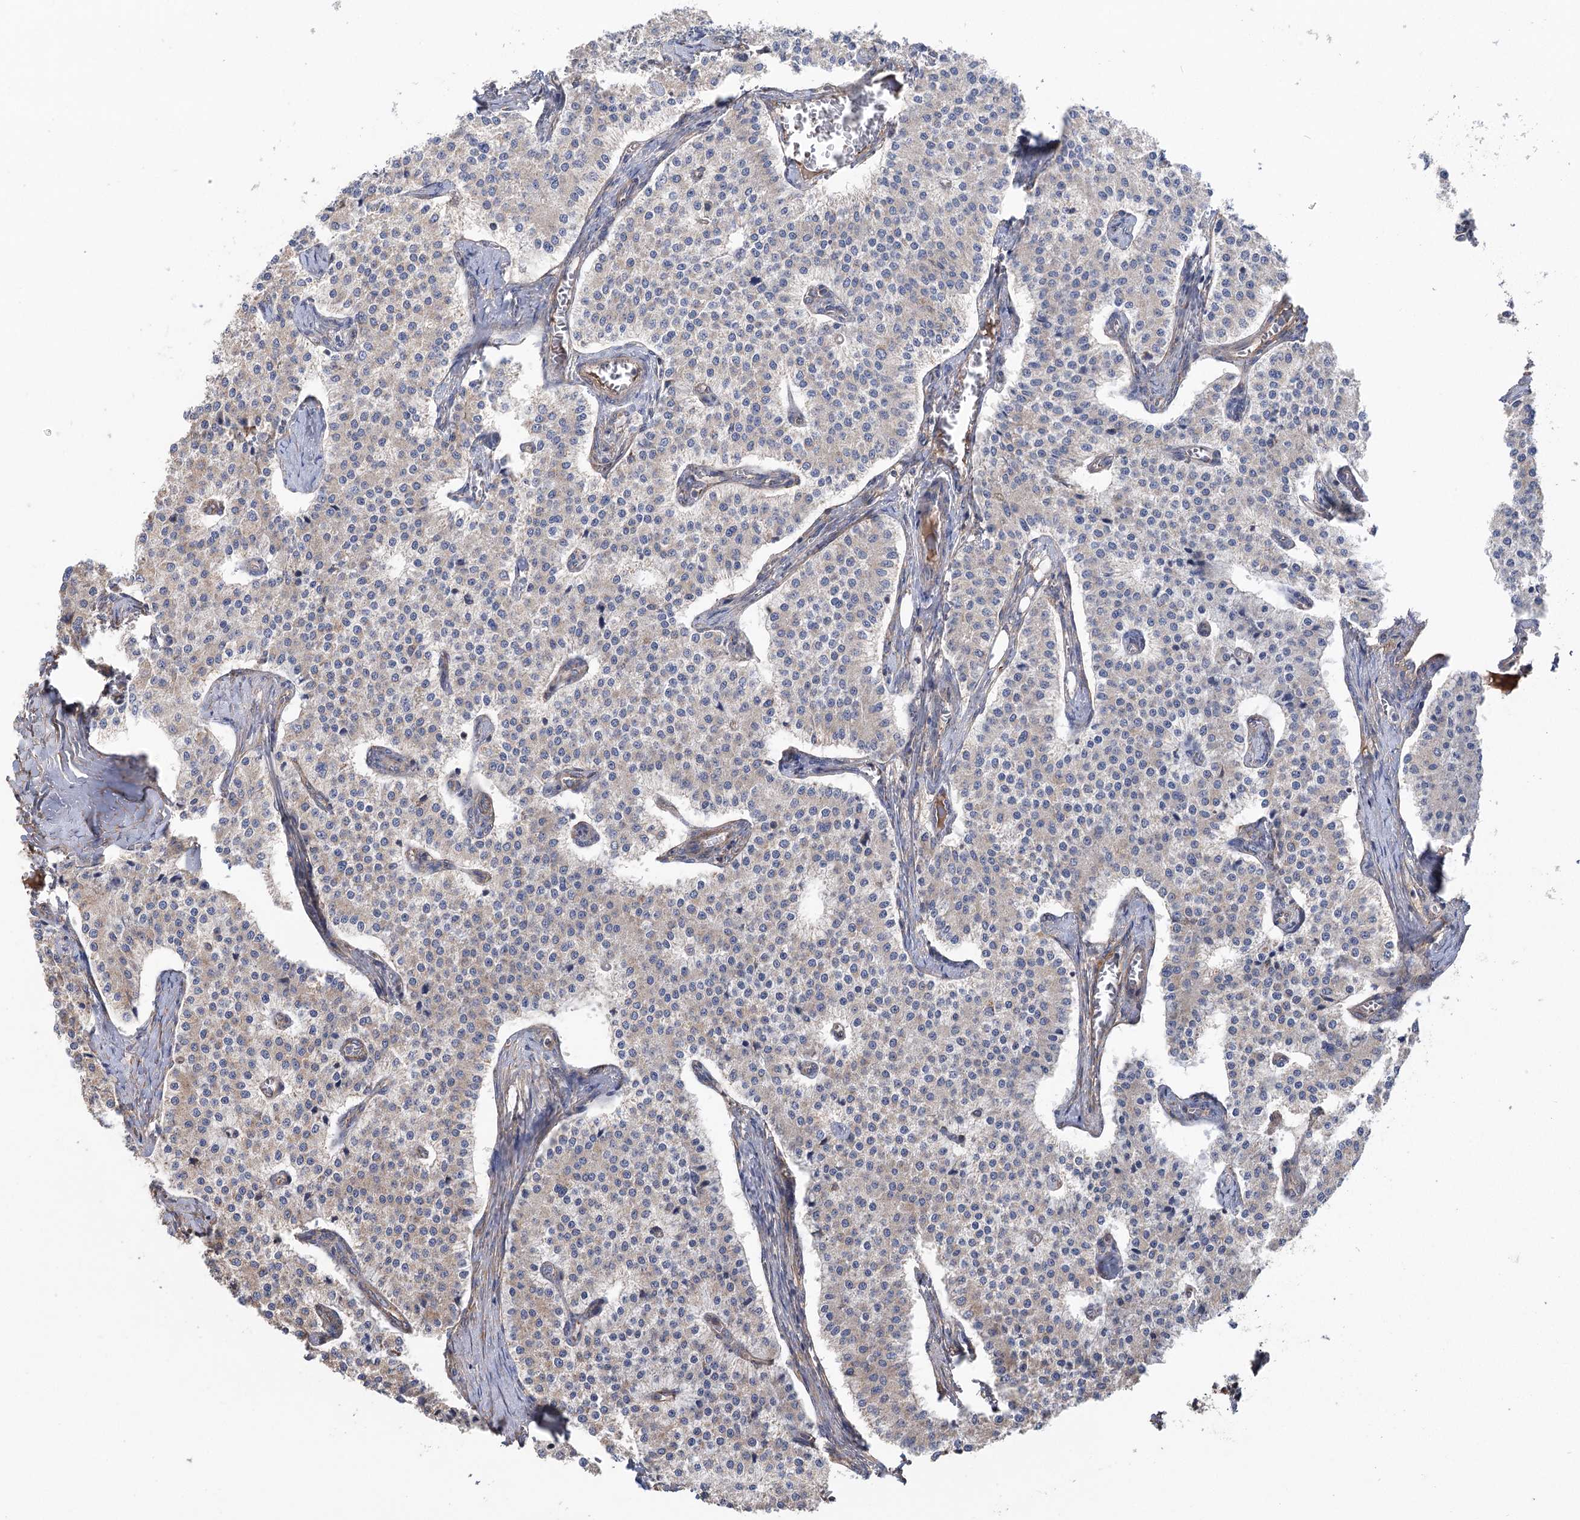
{"staining": {"intensity": "moderate", "quantity": "25%-75%", "location": "cytoplasmic/membranous"}, "tissue": "carcinoid", "cell_type": "Tumor cells", "image_type": "cancer", "snomed": [{"axis": "morphology", "description": "Carcinoid, malignant, NOS"}, {"axis": "topography", "description": "Colon"}], "caption": "Immunohistochemical staining of human carcinoid (malignant) reveals moderate cytoplasmic/membranous protein expression in approximately 25%-75% of tumor cells. The staining is performed using DAB brown chromogen to label protein expression. The nuclei are counter-stained blue using hematoxylin.", "gene": "RWDD4", "patient": {"sex": "female", "age": 52}}